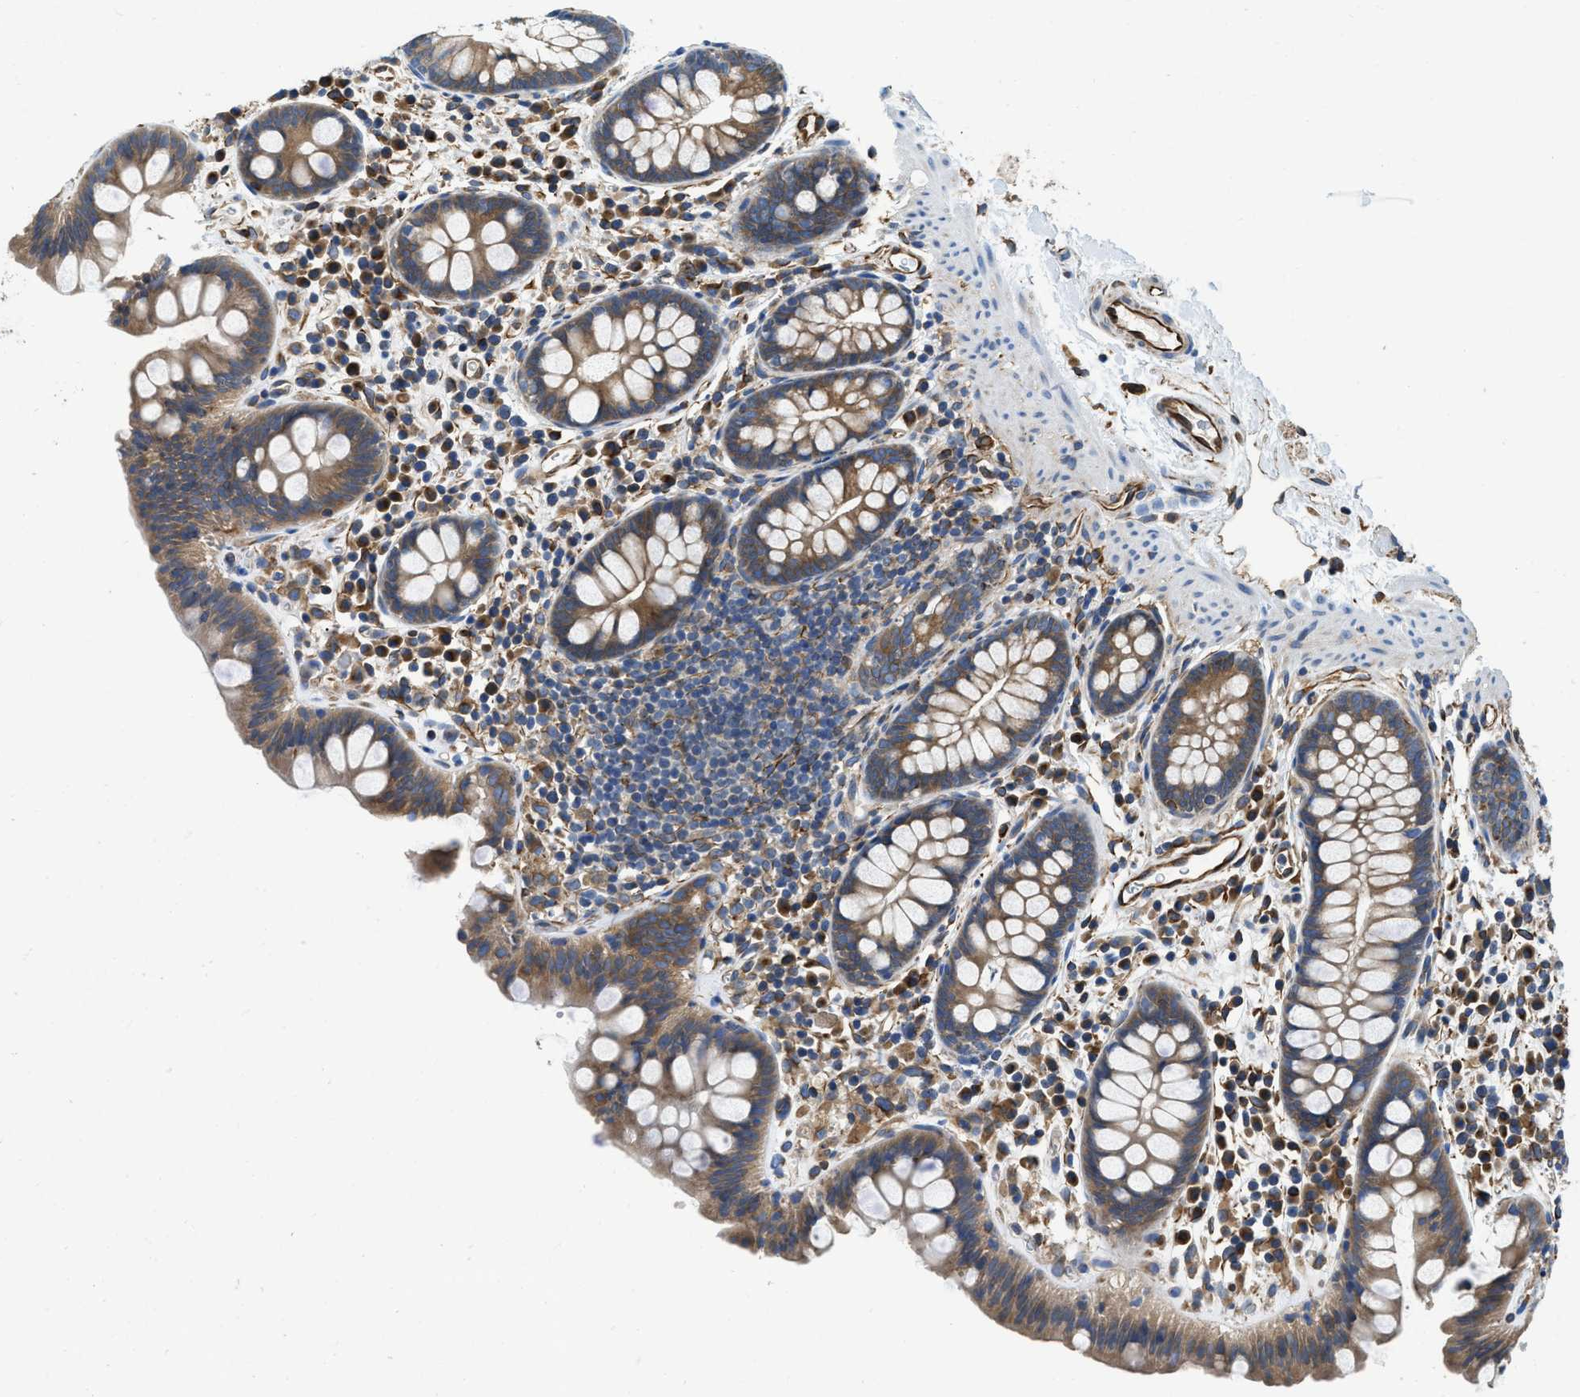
{"staining": {"intensity": "strong", "quantity": ">75%", "location": "cytoplasmic/membranous"}, "tissue": "colon", "cell_type": "Endothelial cells", "image_type": "normal", "snomed": [{"axis": "morphology", "description": "Normal tissue, NOS"}, {"axis": "topography", "description": "Colon"}], "caption": "Immunohistochemical staining of benign human colon displays >75% levels of strong cytoplasmic/membranous protein positivity in approximately >75% of endothelial cells. The staining is performed using DAB brown chromogen to label protein expression. The nuclei are counter-stained blue using hematoxylin.", "gene": "HSD17B12", "patient": {"sex": "female", "age": 80}}